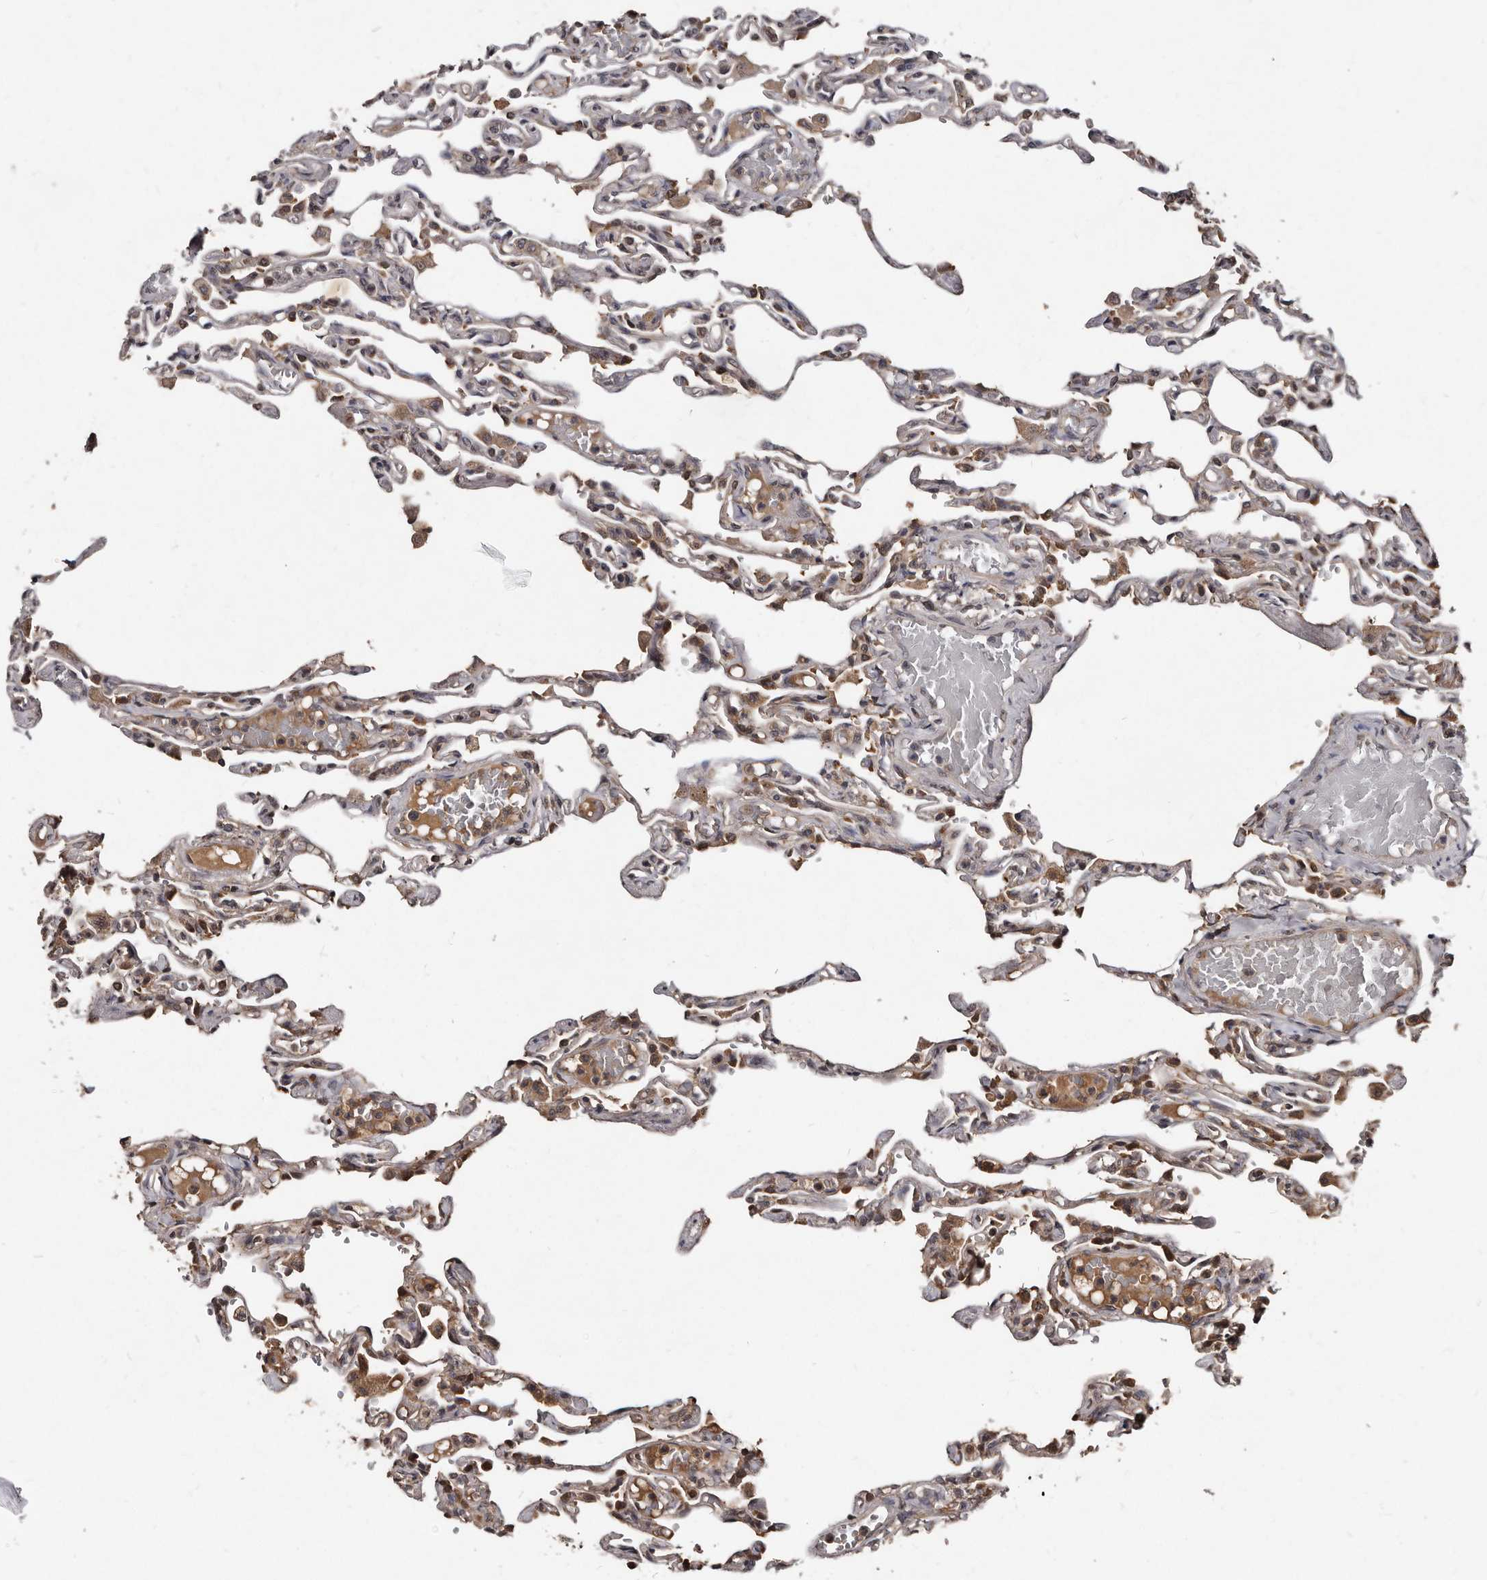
{"staining": {"intensity": "moderate", "quantity": "25%-75%", "location": "cytoplasmic/membranous"}, "tissue": "lung", "cell_type": "Alveolar cells", "image_type": "normal", "snomed": [{"axis": "morphology", "description": "Normal tissue, NOS"}, {"axis": "topography", "description": "Lung"}], "caption": "Lung stained with DAB (3,3'-diaminobenzidine) IHC shows medium levels of moderate cytoplasmic/membranous expression in approximately 25%-75% of alveolar cells. (DAB (3,3'-diaminobenzidine) = brown stain, brightfield microscopy at high magnification).", "gene": "PMVK", "patient": {"sex": "male", "age": 21}}